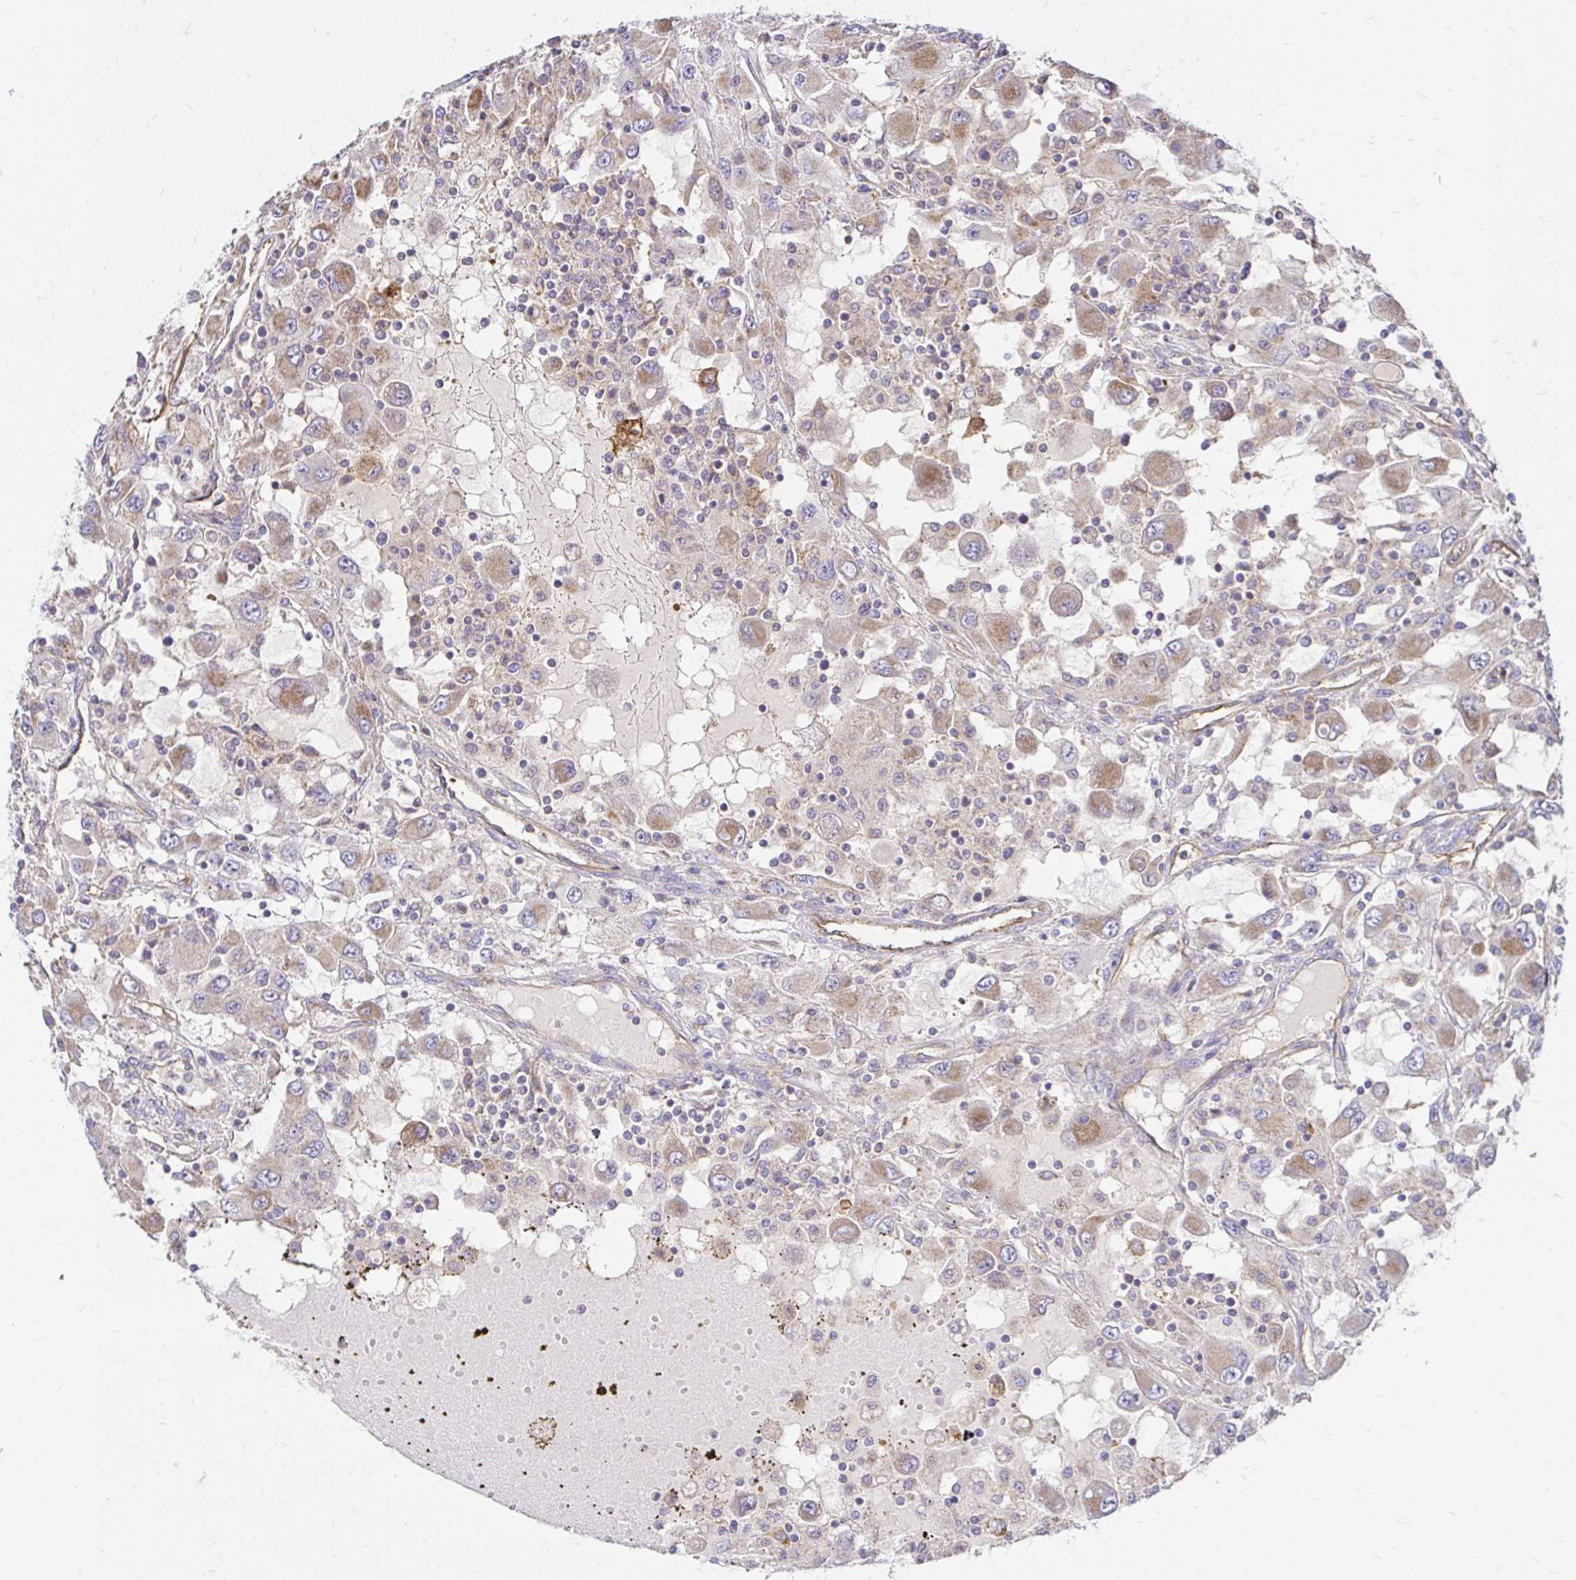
{"staining": {"intensity": "weak", "quantity": "25%-75%", "location": "cytoplasmic/membranous"}, "tissue": "renal cancer", "cell_type": "Tumor cells", "image_type": "cancer", "snomed": [{"axis": "morphology", "description": "Adenocarcinoma, NOS"}, {"axis": "topography", "description": "Kidney"}], "caption": "The immunohistochemical stain highlights weak cytoplasmic/membranous staining in tumor cells of adenocarcinoma (renal) tissue.", "gene": "ITGA2", "patient": {"sex": "female", "age": 67}}